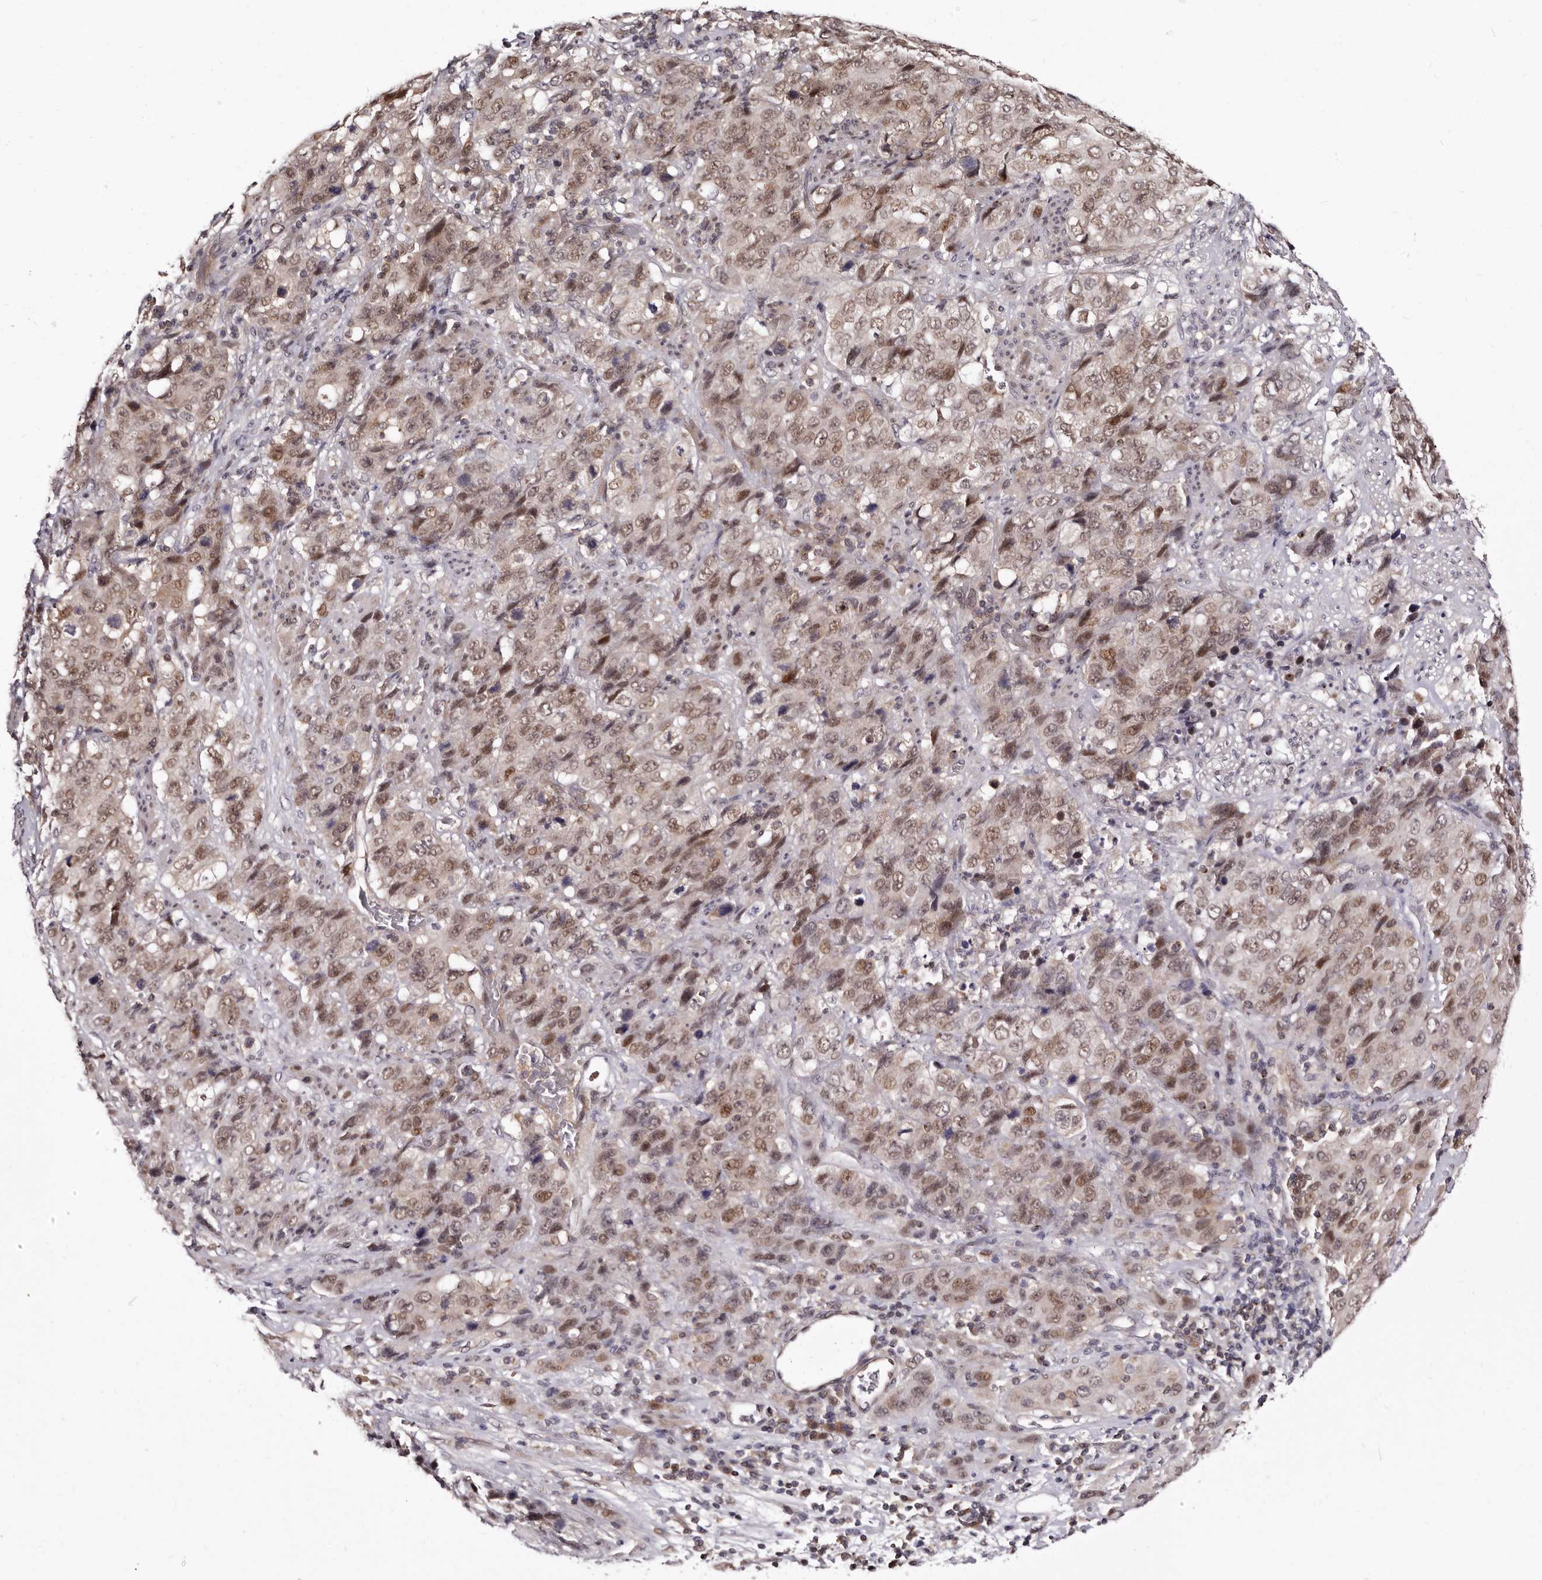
{"staining": {"intensity": "moderate", "quantity": ">75%", "location": "nuclear"}, "tissue": "stomach cancer", "cell_type": "Tumor cells", "image_type": "cancer", "snomed": [{"axis": "morphology", "description": "Adenocarcinoma, NOS"}, {"axis": "topography", "description": "Stomach"}], "caption": "Human adenocarcinoma (stomach) stained with a protein marker demonstrates moderate staining in tumor cells.", "gene": "PHF20L1", "patient": {"sex": "male", "age": 48}}